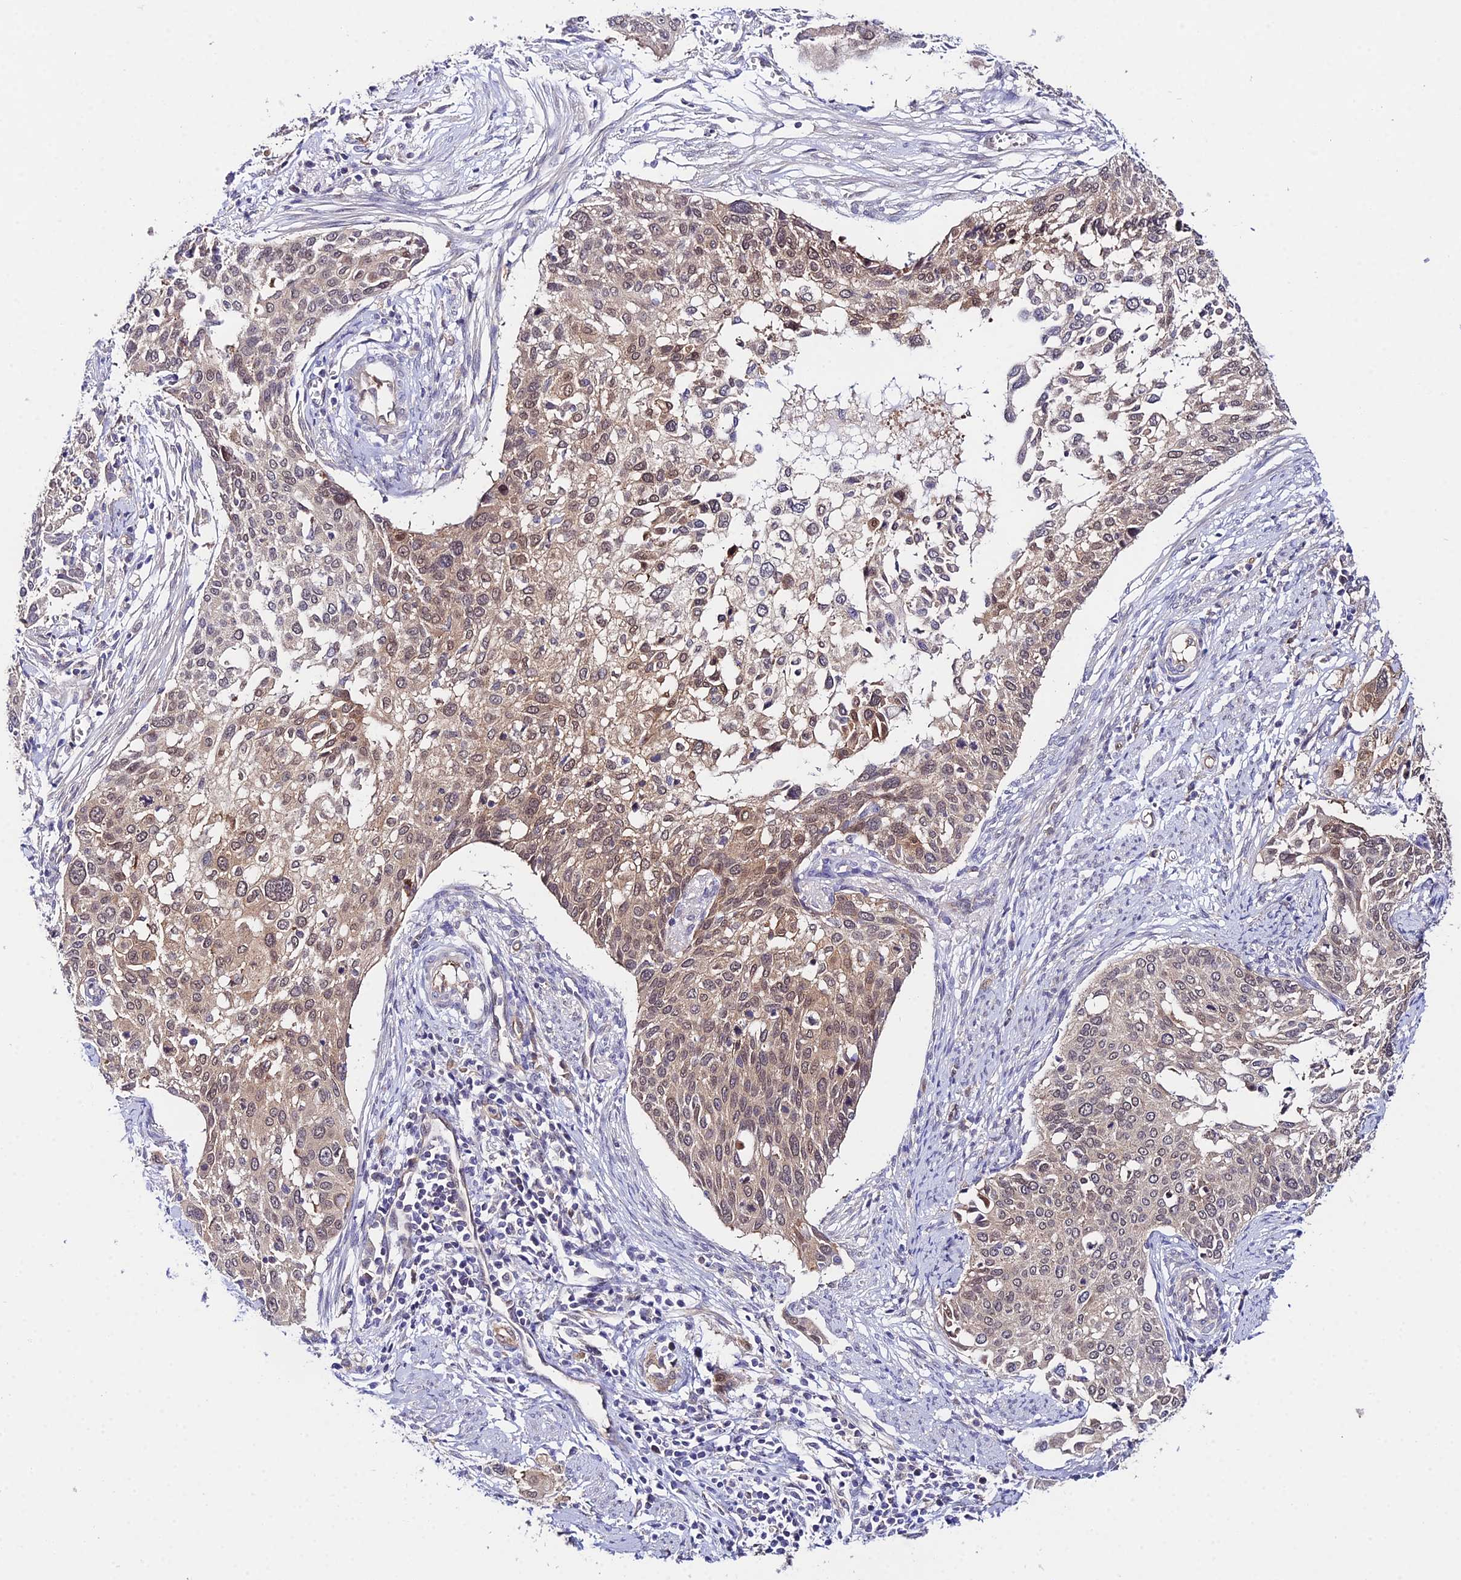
{"staining": {"intensity": "moderate", "quantity": ">75%", "location": "nuclear"}, "tissue": "cervical cancer", "cell_type": "Tumor cells", "image_type": "cancer", "snomed": [{"axis": "morphology", "description": "Squamous cell carcinoma, NOS"}, {"axis": "topography", "description": "Cervix"}], "caption": "High-power microscopy captured an immunohistochemistry histopathology image of cervical cancer (squamous cell carcinoma), revealing moderate nuclear expression in about >75% of tumor cells.", "gene": "PPP2R2C", "patient": {"sex": "female", "age": 44}}